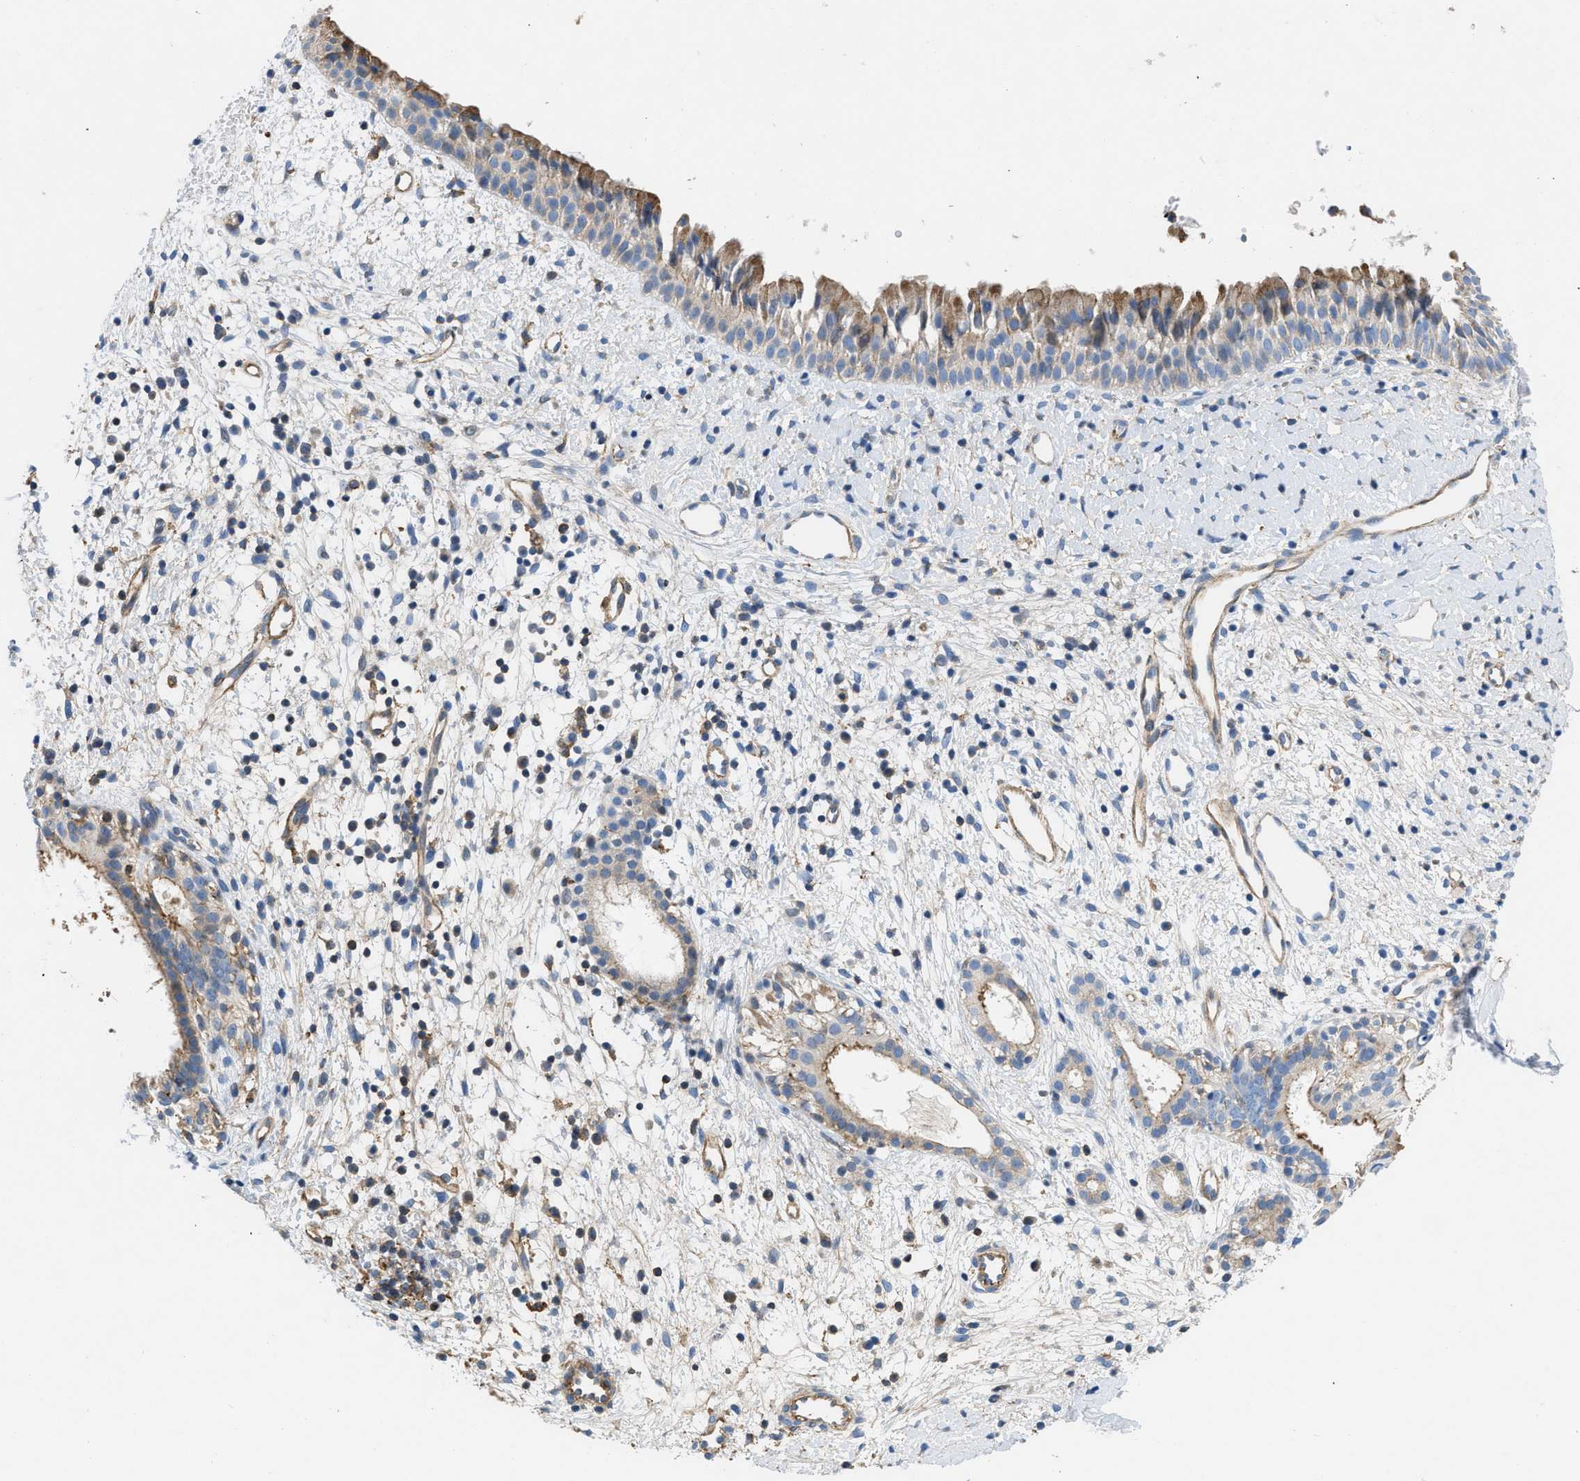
{"staining": {"intensity": "moderate", "quantity": ">75%", "location": "cytoplasmic/membranous"}, "tissue": "nasopharynx", "cell_type": "Respiratory epithelial cells", "image_type": "normal", "snomed": [{"axis": "morphology", "description": "Normal tissue, NOS"}, {"axis": "topography", "description": "Nasopharynx"}], "caption": "Nasopharynx stained with DAB immunohistochemistry displays medium levels of moderate cytoplasmic/membranous staining in about >75% of respiratory epithelial cells.", "gene": "ATP6V0D1", "patient": {"sex": "male", "age": 22}}